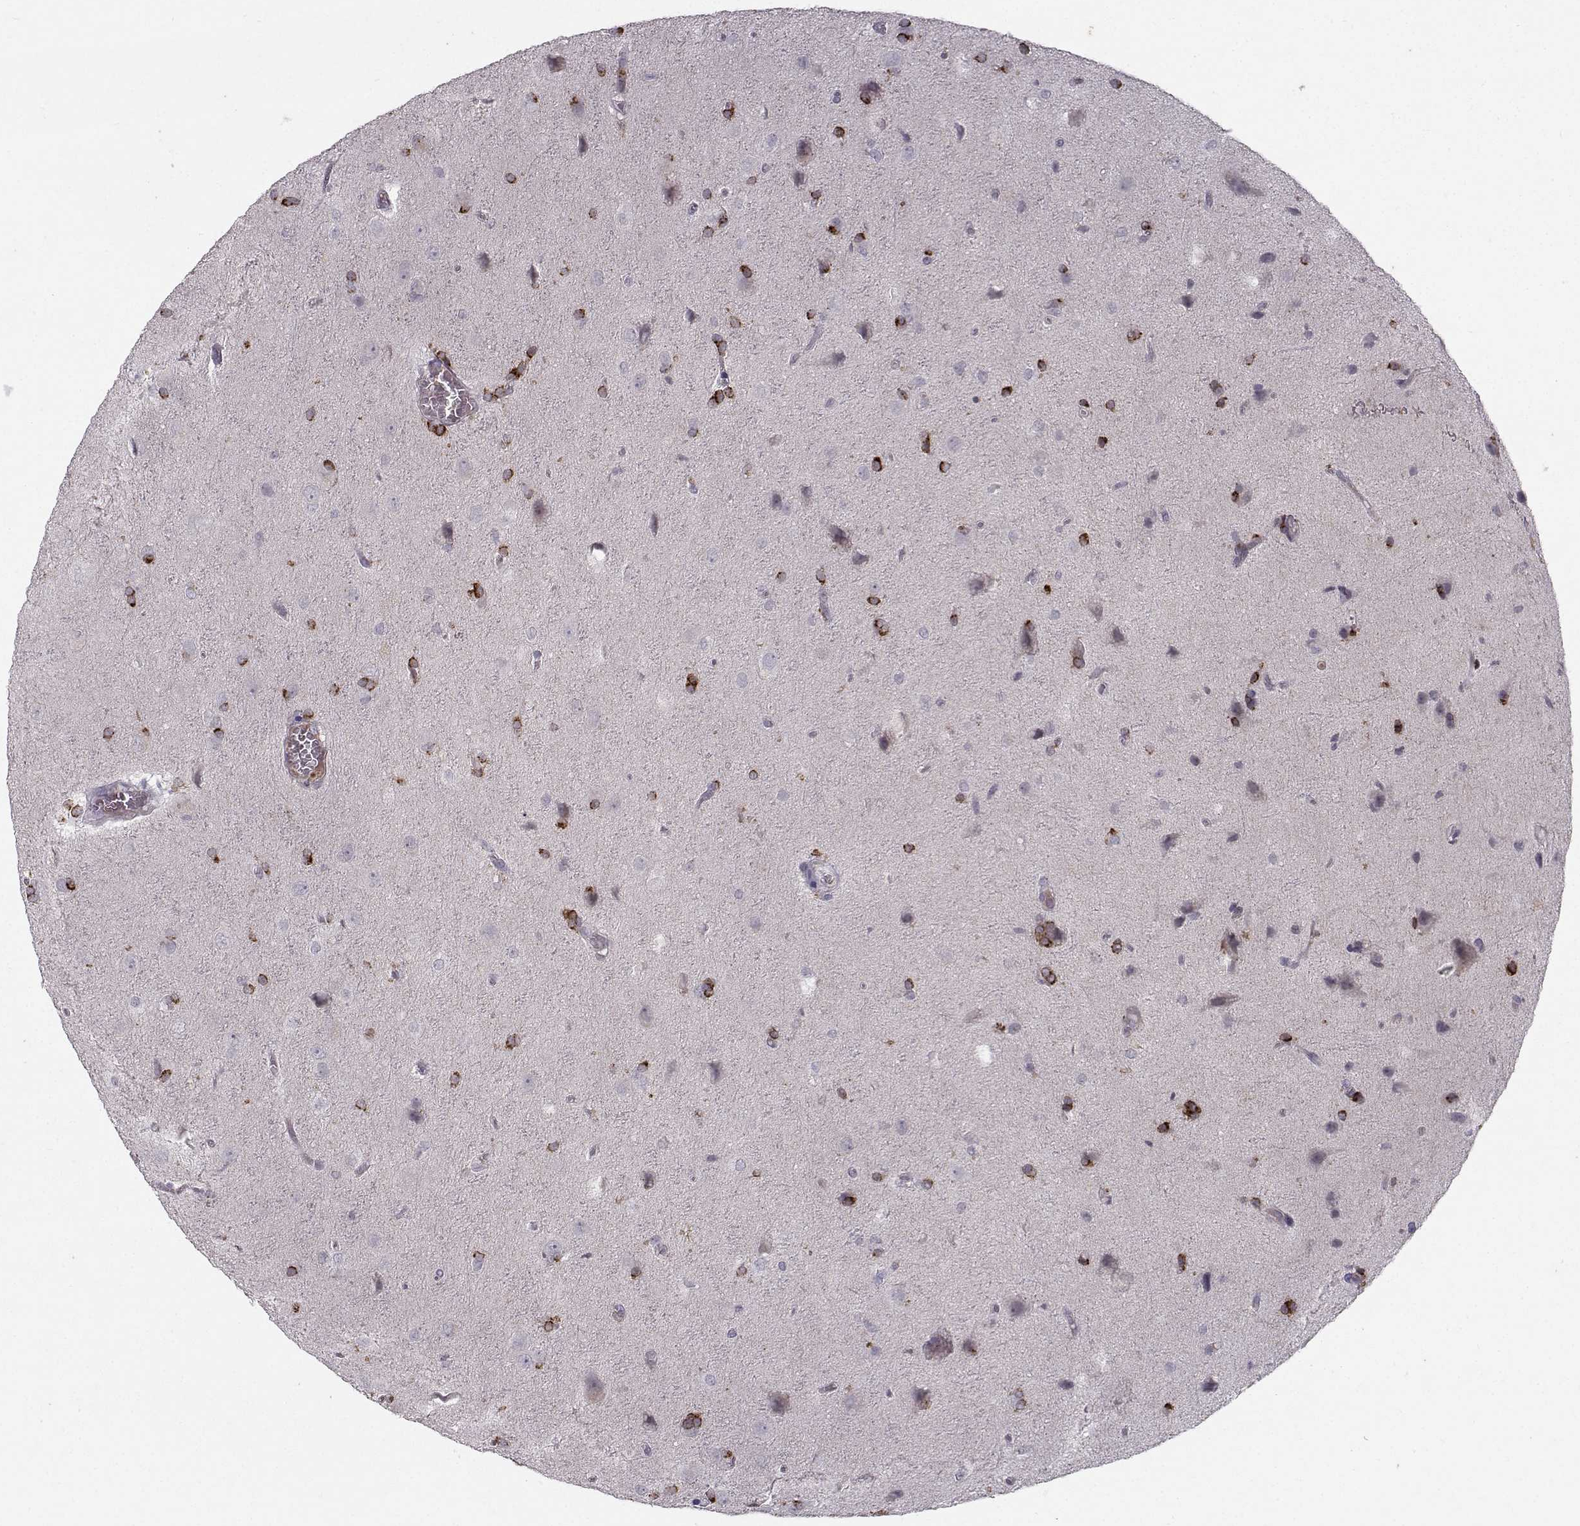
{"staining": {"intensity": "strong", "quantity": "<25%", "location": "cytoplasmic/membranous"}, "tissue": "glioma", "cell_type": "Tumor cells", "image_type": "cancer", "snomed": [{"axis": "morphology", "description": "Glioma, malignant, Low grade"}, {"axis": "topography", "description": "Brain"}], "caption": "Immunohistochemistry photomicrograph of malignant glioma (low-grade) stained for a protein (brown), which displays medium levels of strong cytoplasmic/membranous positivity in approximately <25% of tumor cells.", "gene": "OPRD1", "patient": {"sex": "male", "age": 58}}